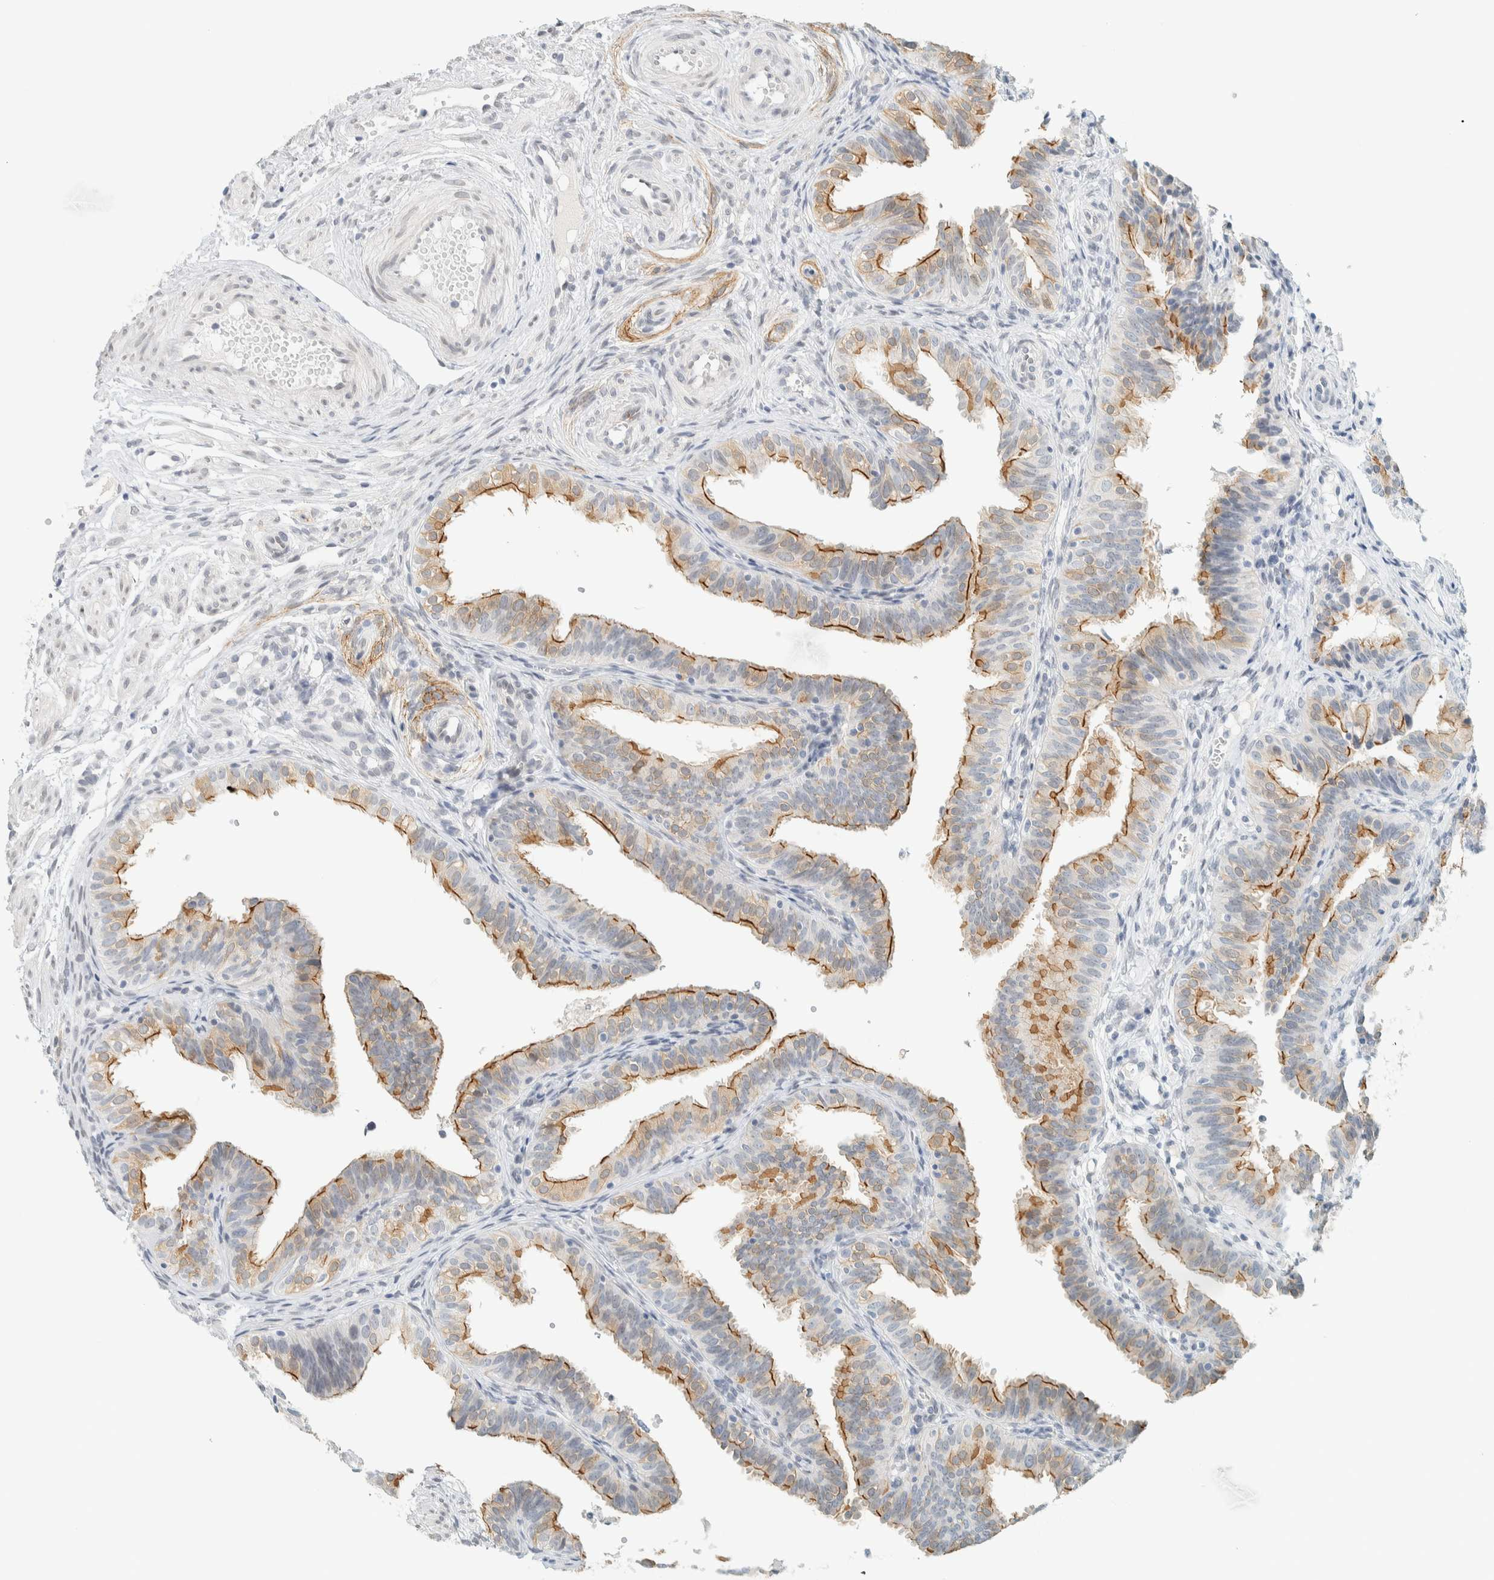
{"staining": {"intensity": "moderate", "quantity": ">75%", "location": "cytoplasmic/membranous"}, "tissue": "fallopian tube", "cell_type": "Glandular cells", "image_type": "normal", "snomed": [{"axis": "morphology", "description": "Normal tissue, NOS"}, {"axis": "topography", "description": "Fallopian tube"}], "caption": "Immunohistochemistry (IHC) staining of benign fallopian tube, which demonstrates medium levels of moderate cytoplasmic/membranous staining in about >75% of glandular cells indicating moderate cytoplasmic/membranous protein staining. The staining was performed using DAB (brown) for protein detection and nuclei were counterstained in hematoxylin (blue).", "gene": "C1QTNF12", "patient": {"sex": "female", "age": 35}}